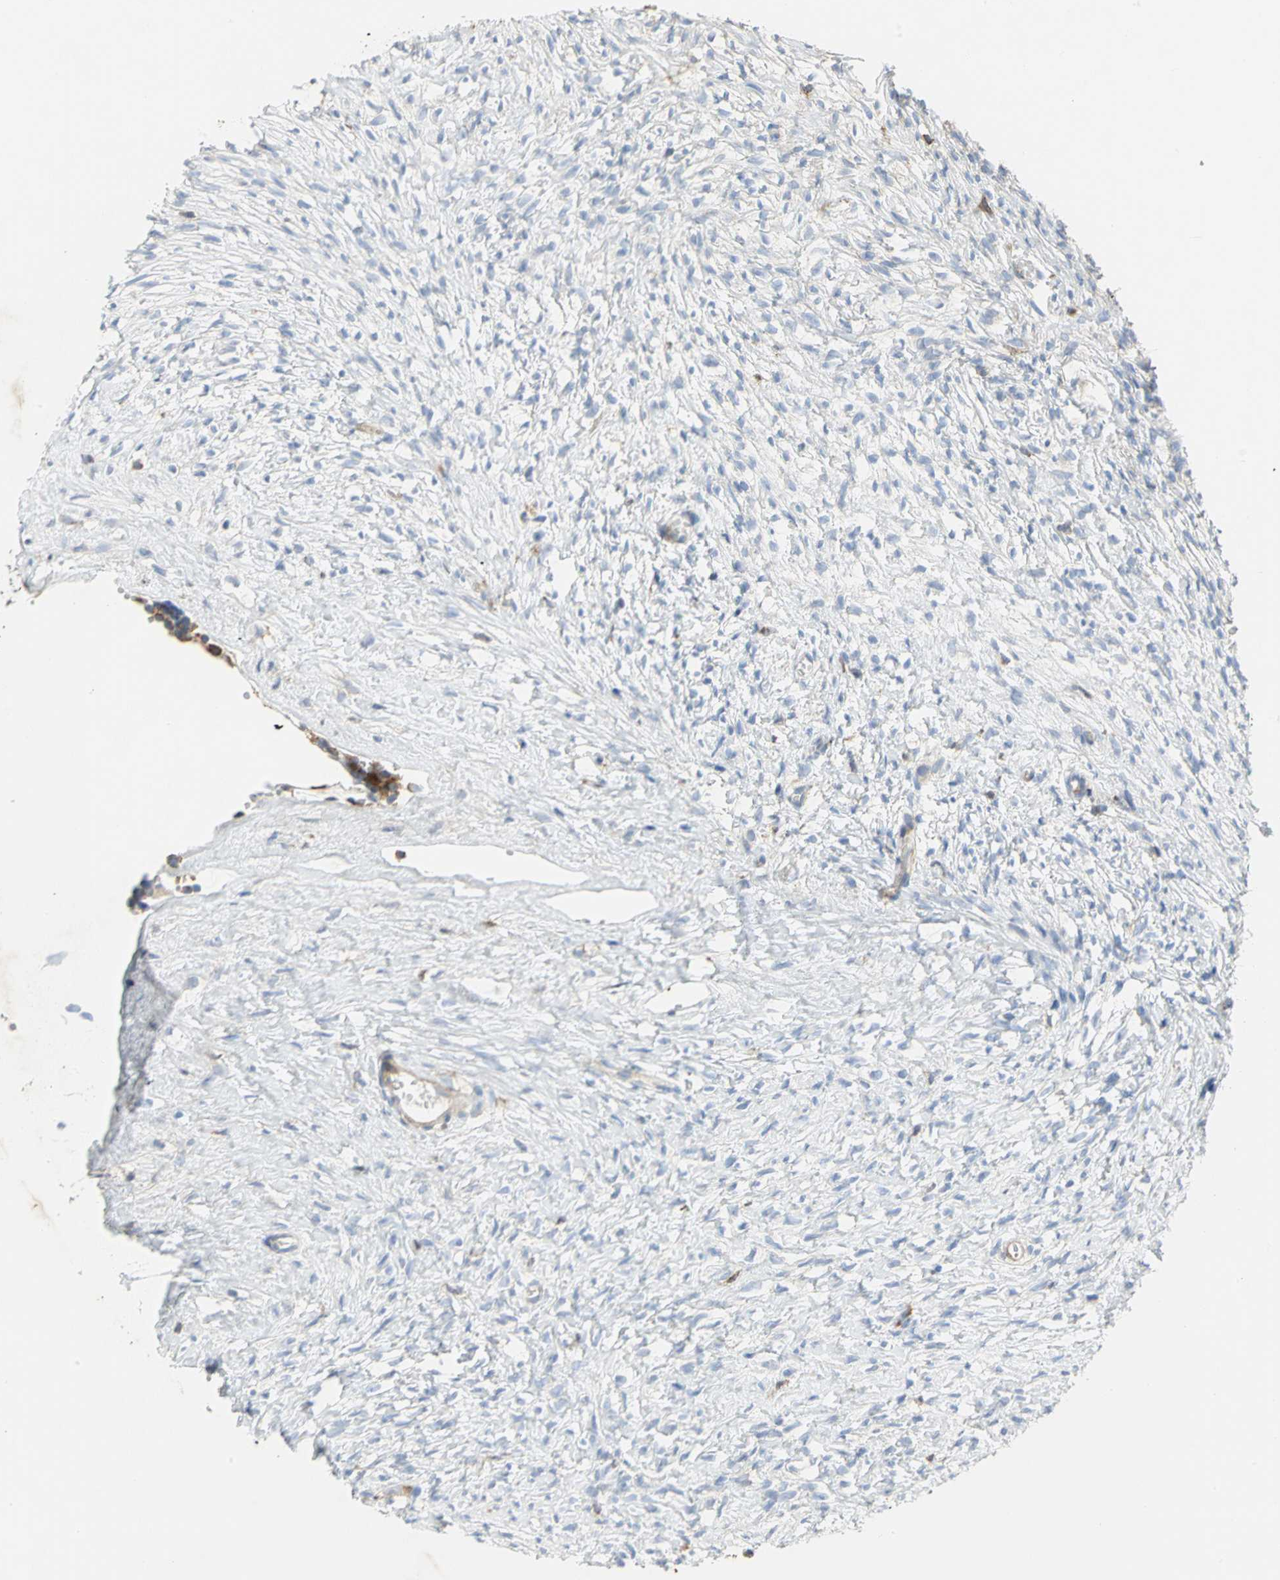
{"staining": {"intensity": "moderate", "quantity": ">75%", "location": "cytoplasmic/membranous"}, "tissue": "ovary", "cell_type": "Follicle cells", "image_type": "normal", "snomed": [{"axis": "morphology", "description": "Normal tissue, NOS"}, {"axis": "topography", "description": "Ovary"}], "caption": "Benign ovary displays moderate cytoplasmic/membranous staining in approximately >75% of follicle cells.", "gene": "SDF2L1", "patient": {"sex": "female", "age": 35}}